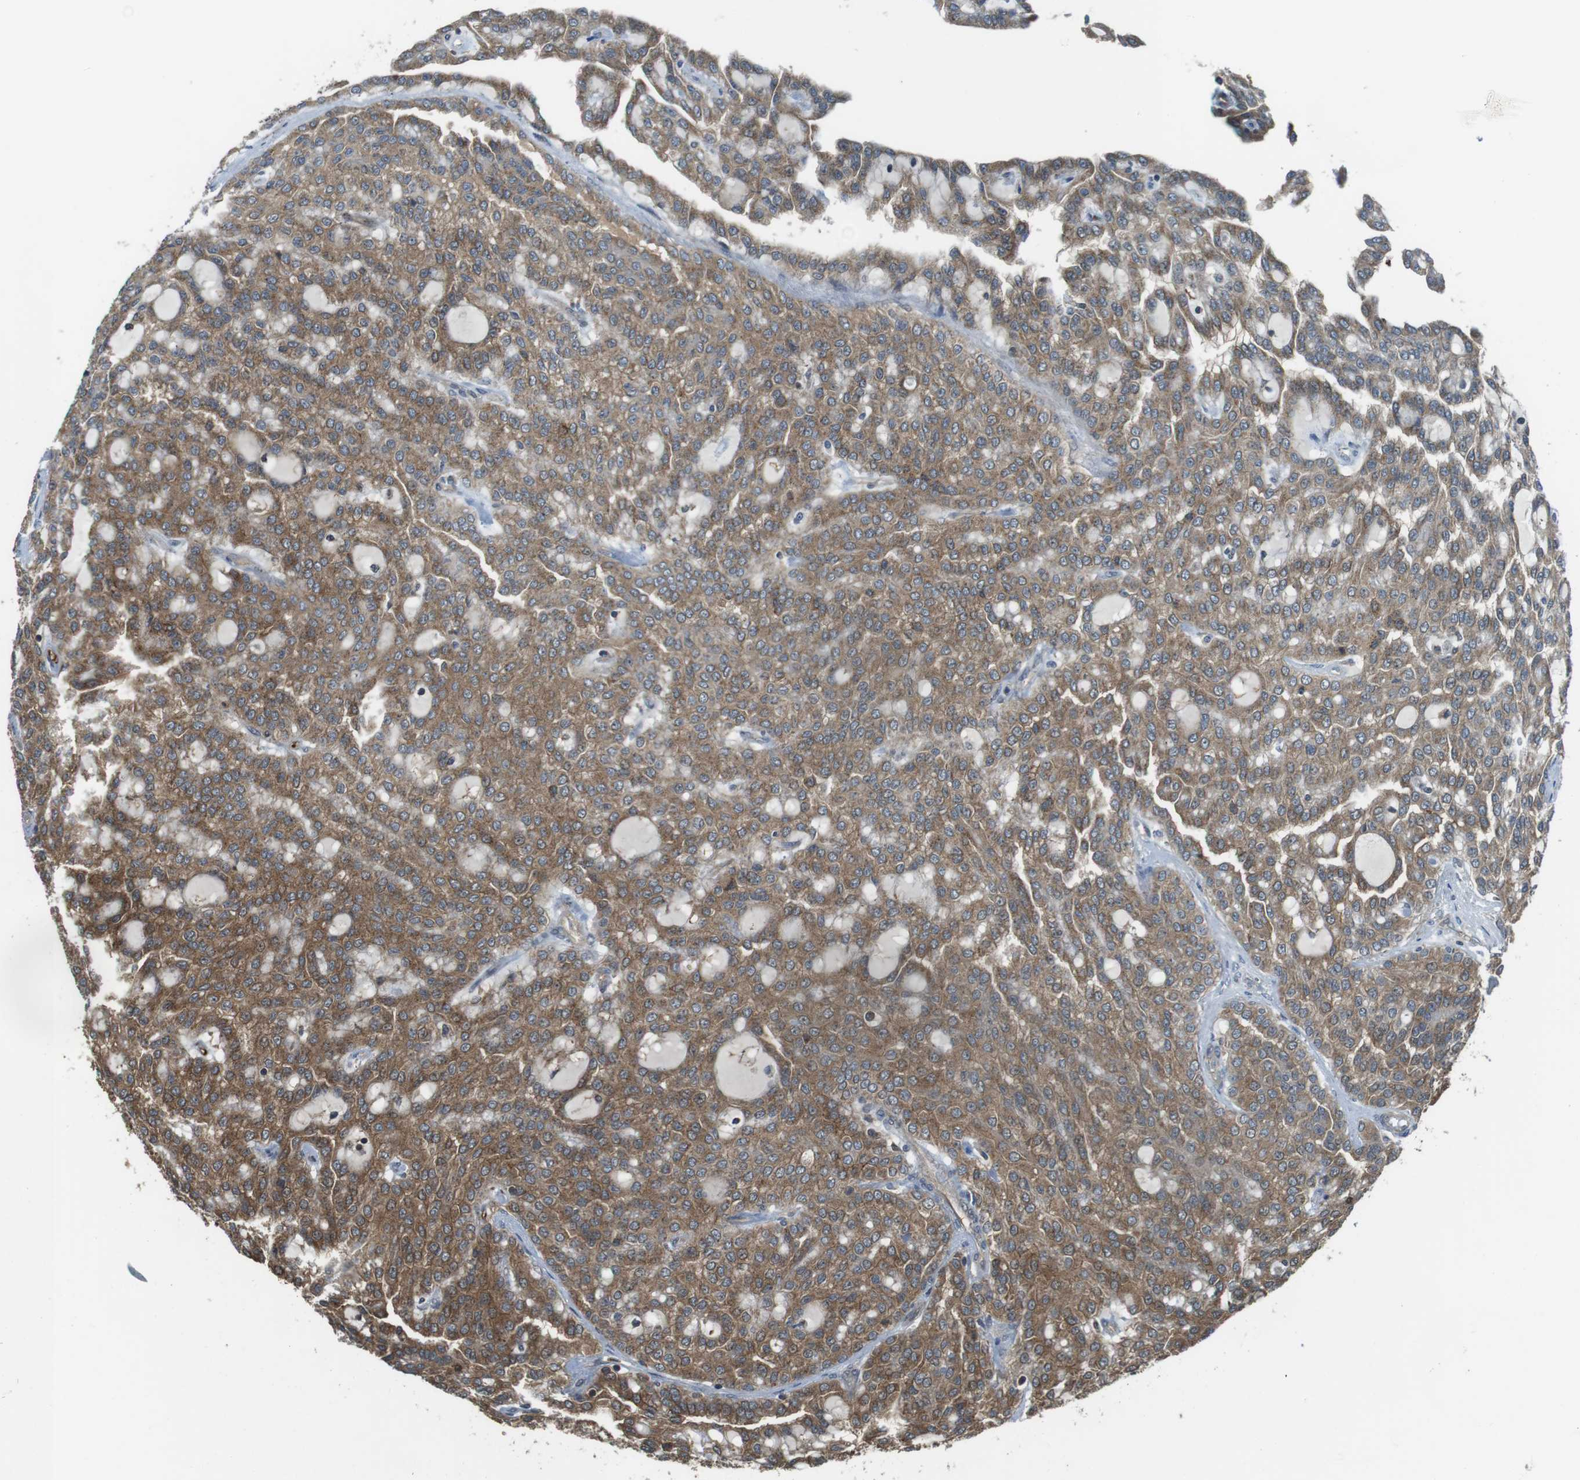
{"staining": {"intensity": "moderate", "quantity": ">75%", "location": "cytoplasmic/membranous"}, "tissue": "renal cancer", "cell_type": "Tumor cells", "image_type": "cancer", "snomed": [{"axis": "morphology", "description": "Adenocarcinoma, NOS"}, {"axis": "topography", "description": "Kidney"}], "caption": "The image reveals a brown stain indicating the presence of a protein in the cytoplasmic/membranous of tumor cells in renal cancer. Nuclei are stained in blue.", "gene": "LRRC3B", "patient": {"sex": "male", "age": 63}}